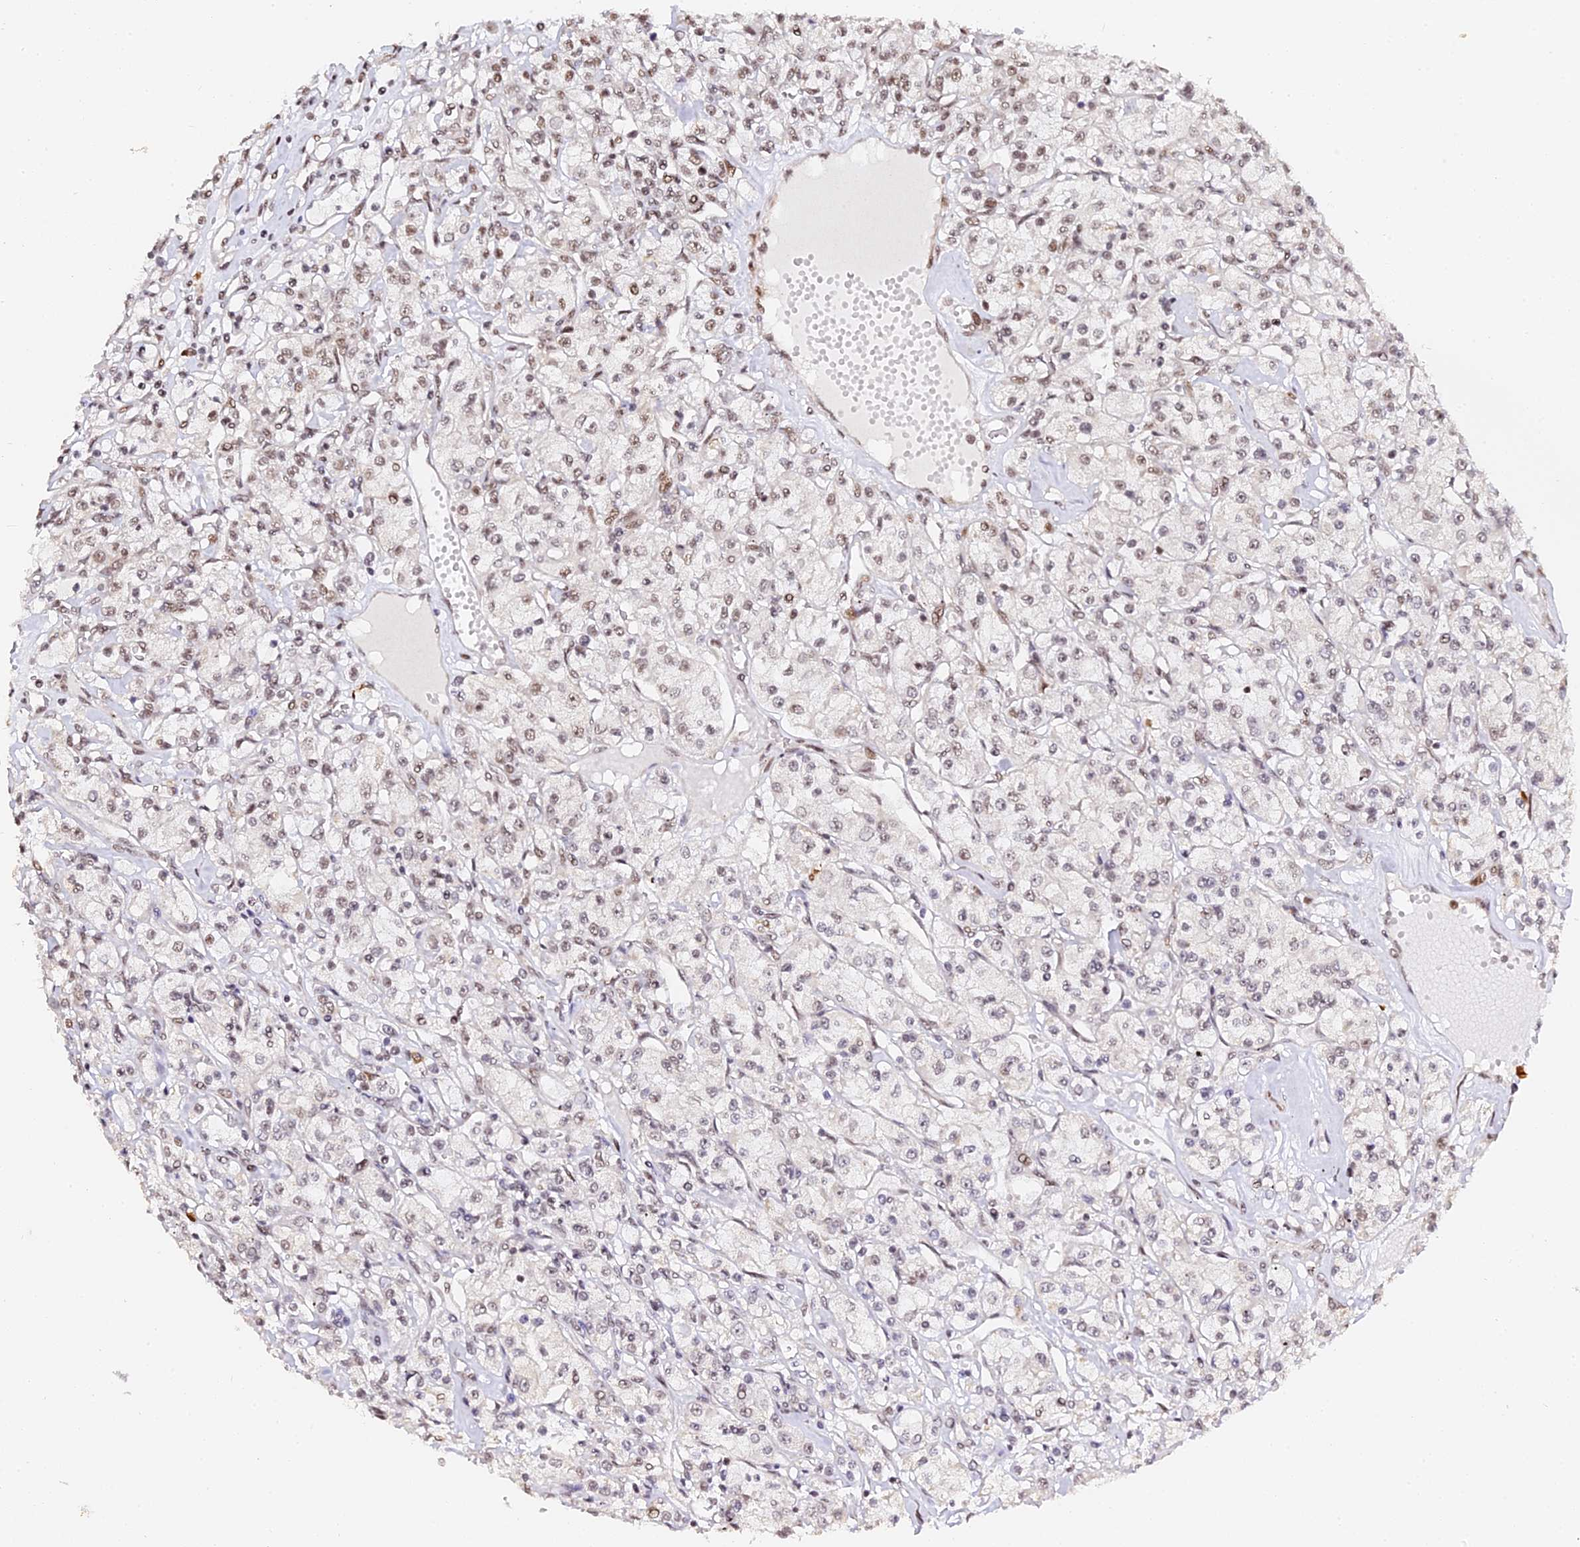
{"staining": {"intensity": "moderate", "quantity": "25%-75%", "location": "nuclear"}, "tissue": "renal cancer", "cell_type": "Tumor cells", "image_type": "cancer", "snomed": [{"axis": "morphology", "description": "Adenocarcinoma, NOS"}, {"axis": "topography", "description": "Kidney"}], "caption": "Brown immunohistochemical staining in renal cancer demonstrates moderate nuclear positivity in about 25%-75% of tumor cells.", "gene": "MCRS1", "patient": {"sex": "female", "age": 59}}